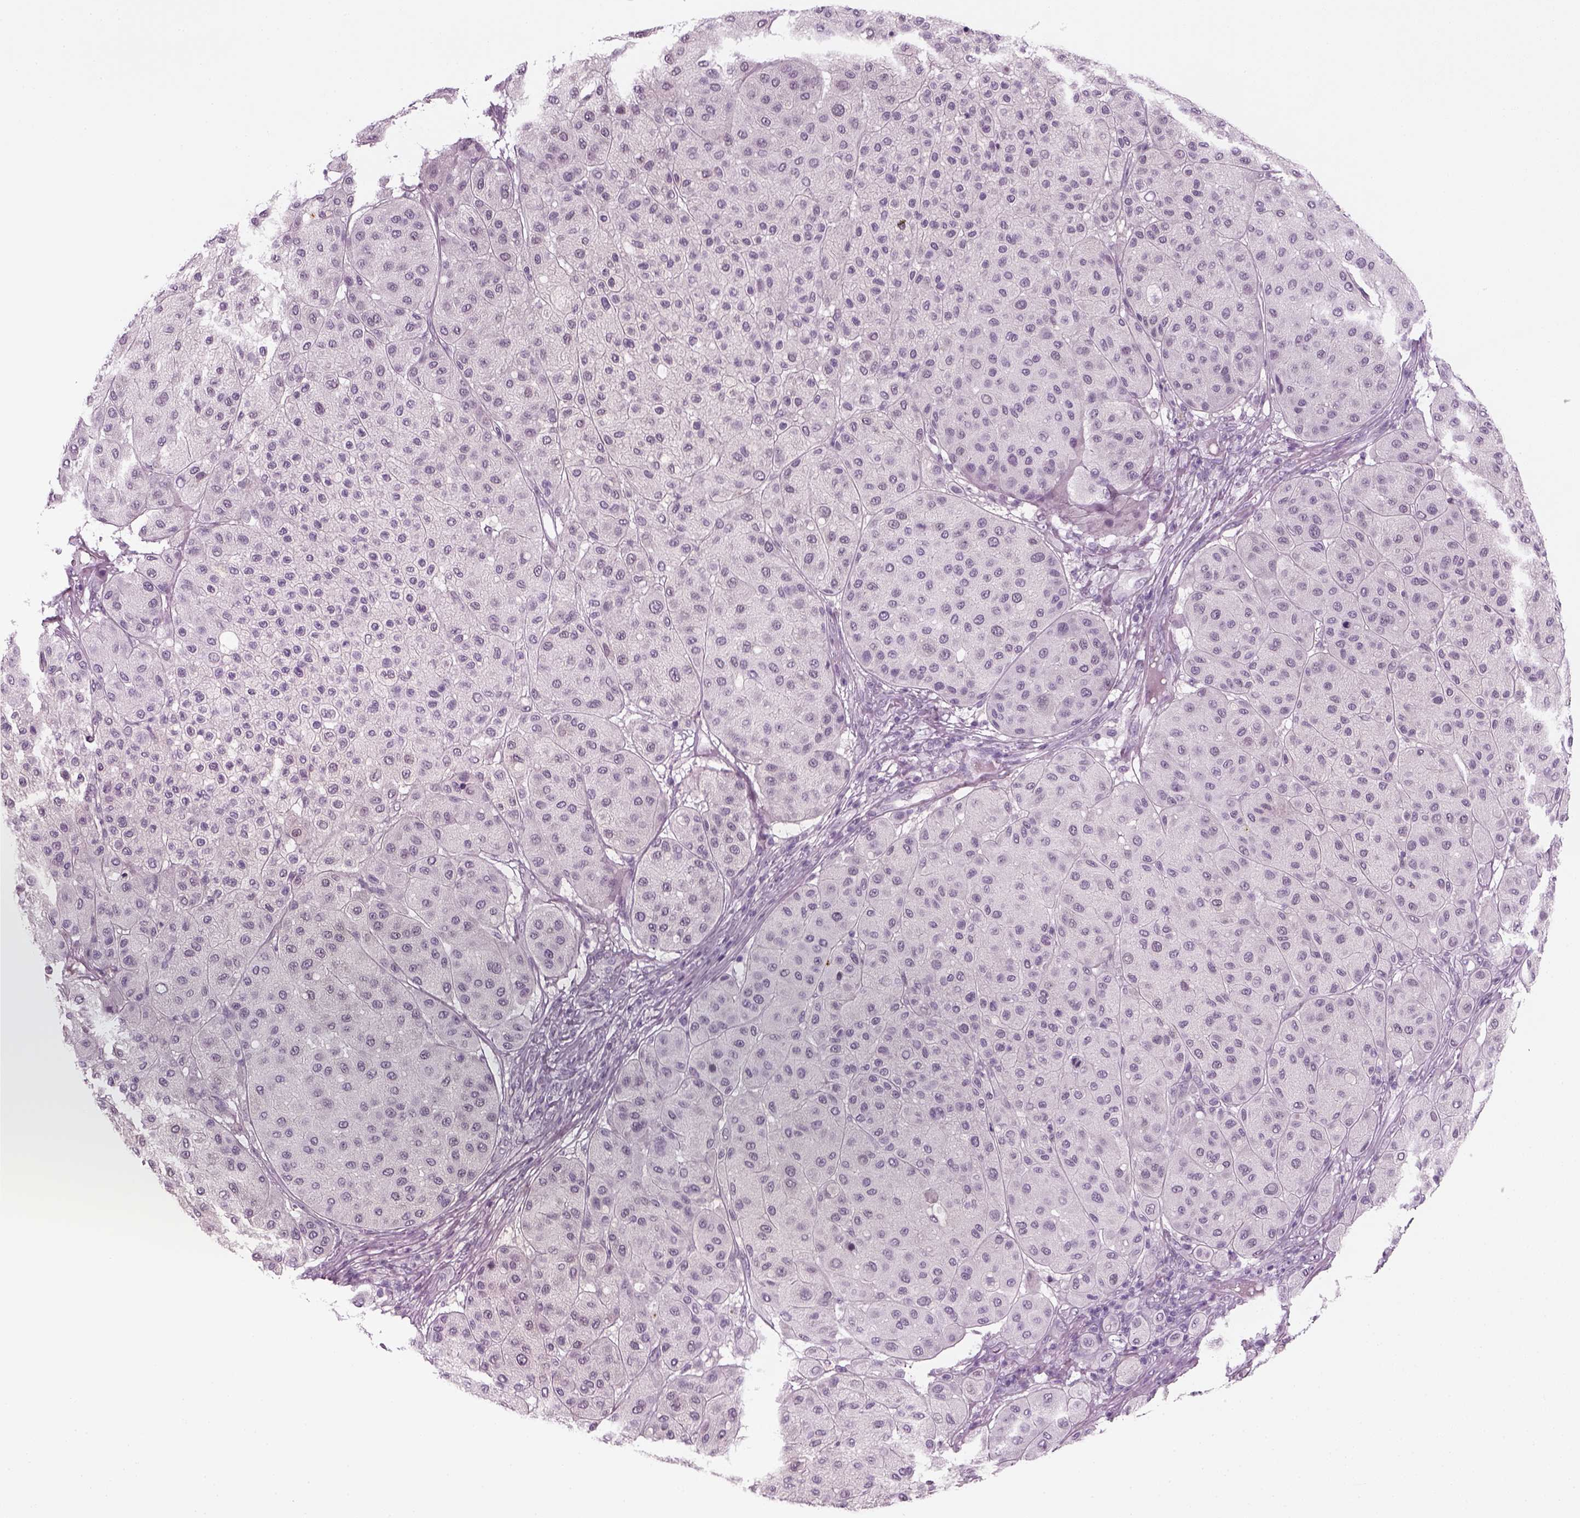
{"staining": {"intensity": "negative", "quantity": "none", "location": "none"}, "tissue": "melanoma", "cell_type": "Tumor cells", "image_type": "cancer", "snomed": [{"axis": "morphology", "description": "Malignant melanoma, Metastatic site"}, {"axis": "topography", "description": "Smooth muscle"}], "caption": "This is an immunohistochemistry (IHC) image of malignant melanoma (metastatic site). There is no positivity in tumor cells.", "gene": "KRT75", "patient": {"sex": "male", "age": 41}}